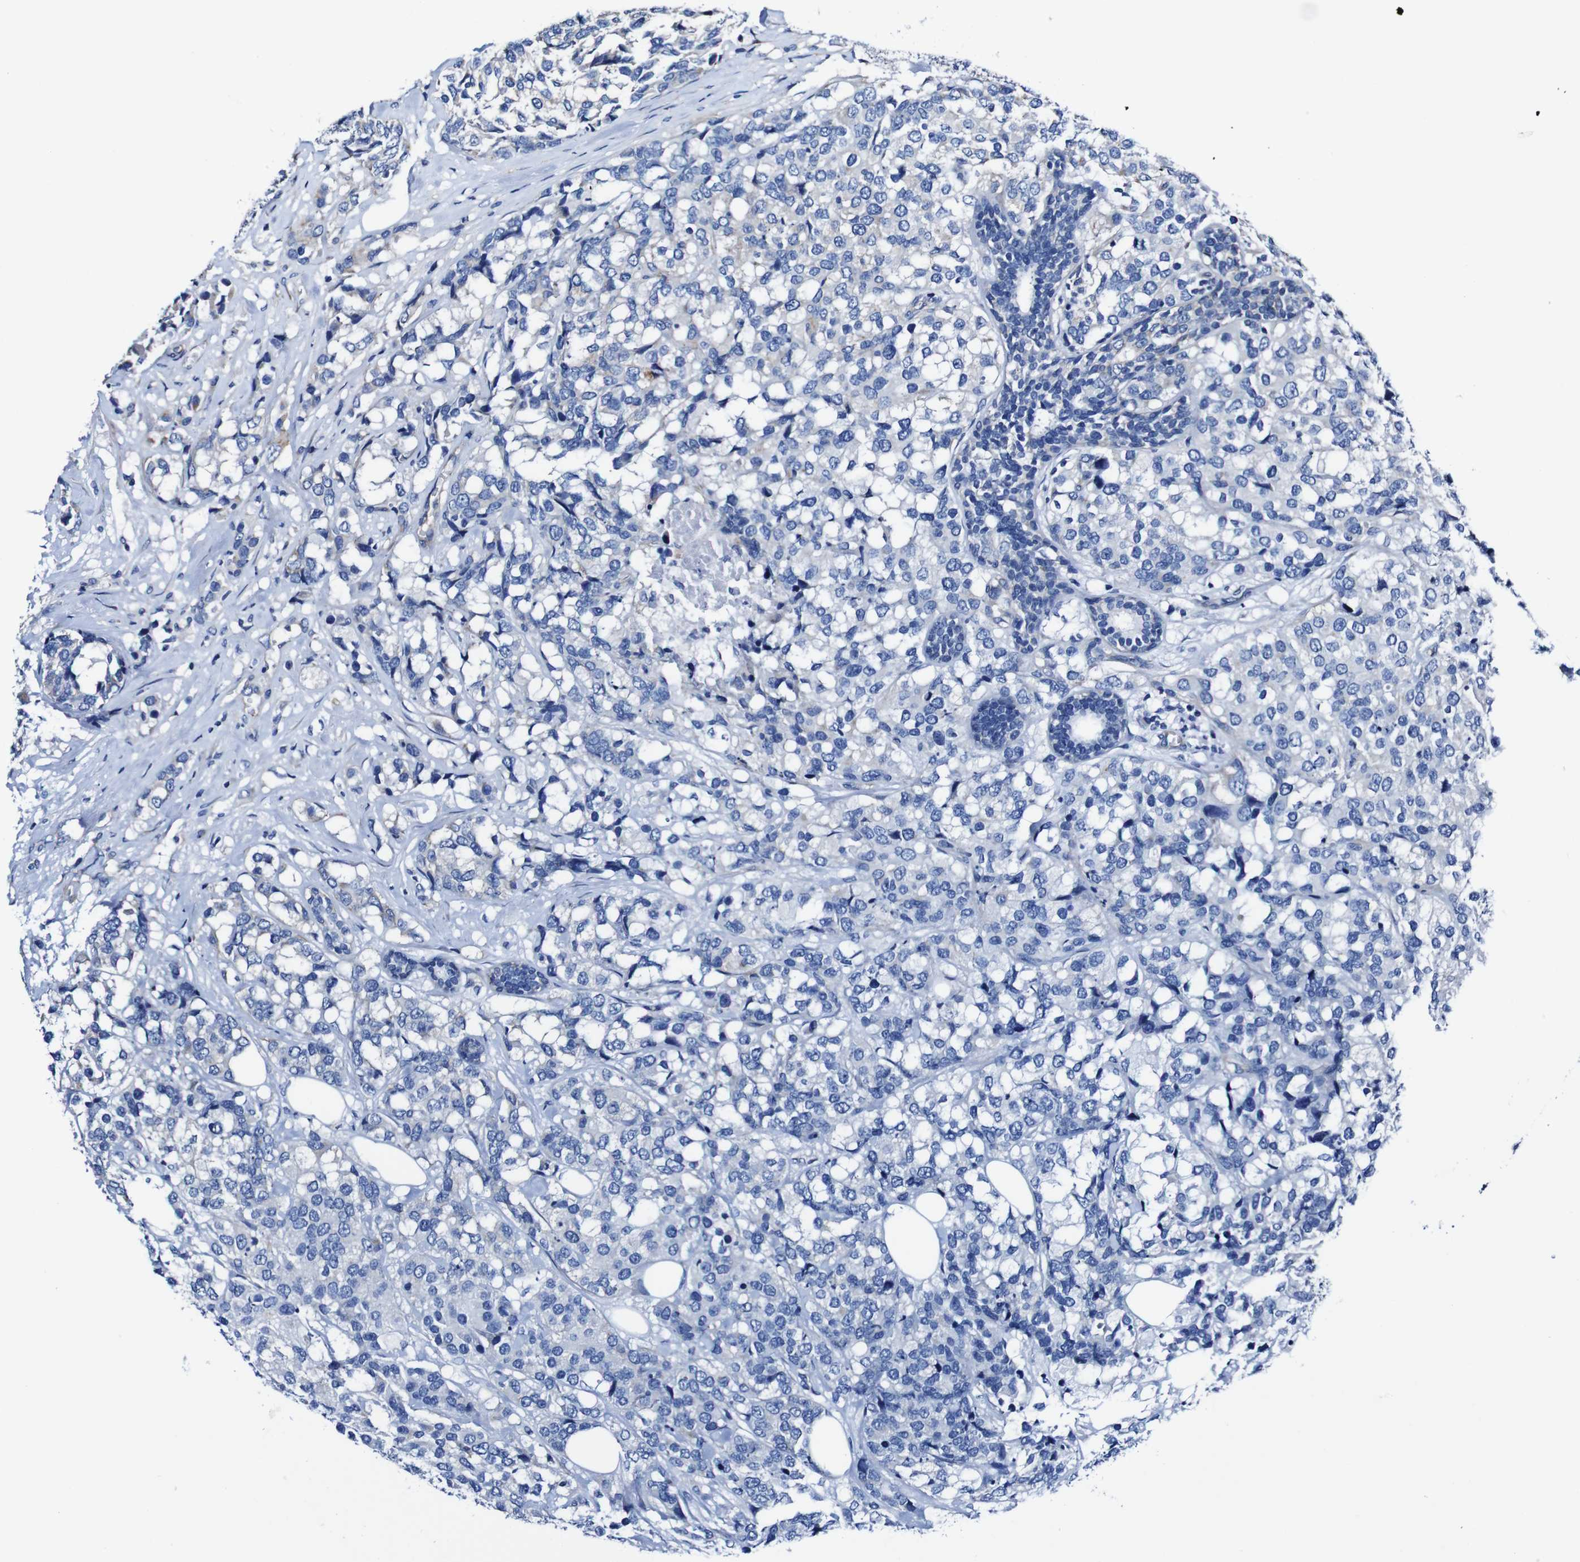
{"staining": {"intensity": "negative", "quantity": "none", "location": "none"}, "tissue": "breast cancer", "cell_type": "Tumor cells", "image_type": "cancer", "snomed": [{"axis": "morphology", "description": "Lobular carcinoma"}, {"axis": "topography", "description": "Breast"}], "caption": "Tumor cells show no significant staining in breast cancer (lobular carcinoma).", "gene": "CSF1R", "patient": {"sex": "female", "age": 59}}